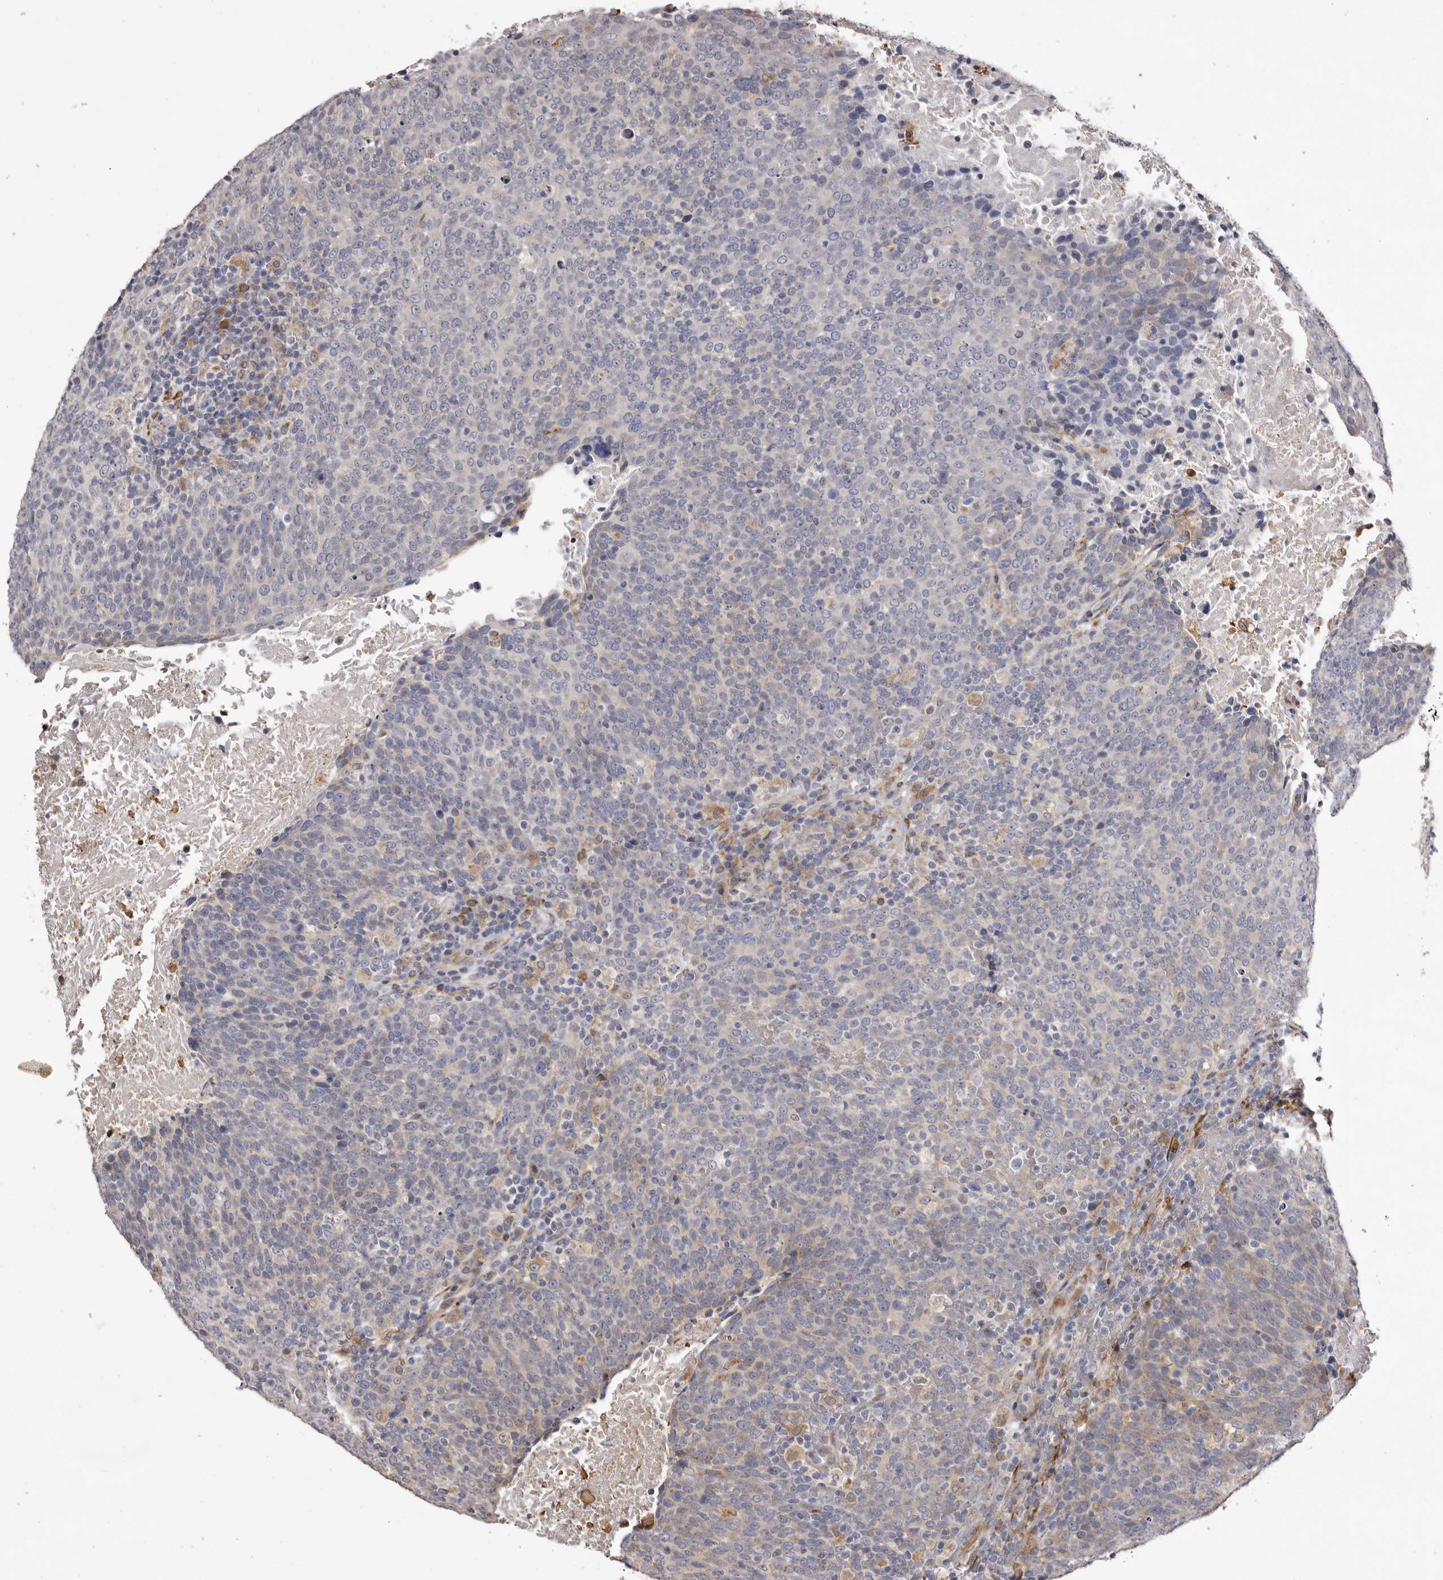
{"staining": {"intensity": "negative", "quantity": "none", "location": "none"}, "tissue": "head and neck cancer", "cell_type": "Tumor cells", "image_type": "cancer", "snomed": [{"axis": "morphology", "description": "Squamous cell carcinoma, NOS"}, {"axis": "morphology", "description": "Squamous cell carcinoma, metastatic, NOS"}, {"axis": "topography", "description": "Lymph node"}, {"axis": "topography", "description": "Head-Neck"}], "caption": "A high-resolution micrograph shows immunohistochemistry staining of head and neck metastatic squamous cell carcinoma, which exhibits no significant expression in tumor cells. (DAB immunohistochemistry visualized using brightfield microscopy, high magnification).", "gene": "PIGX", "patient": {"sex": "male", "age": 62}}